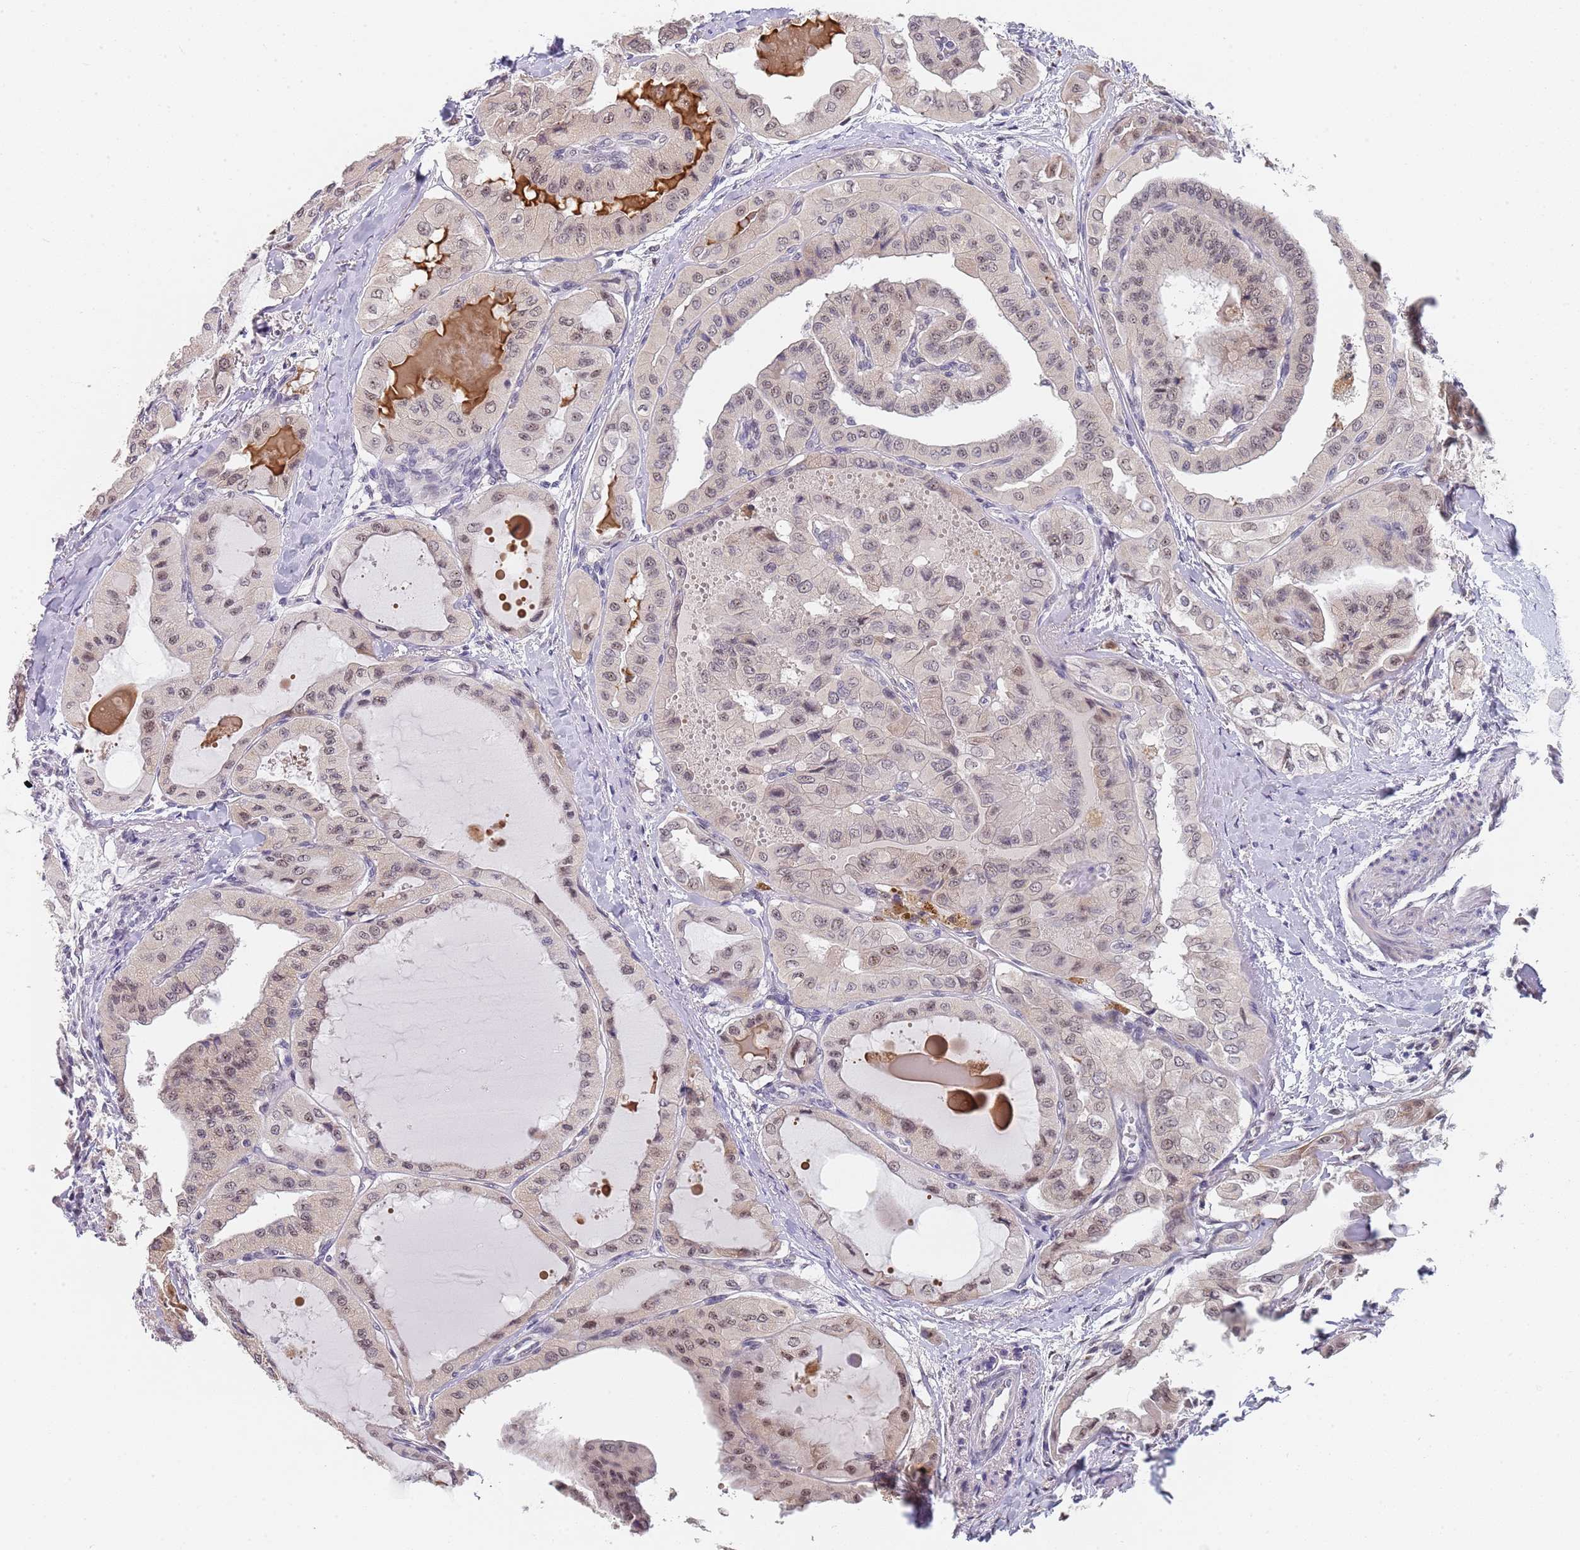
{"staining": {"intensity": "weak", "quantity": "<25%", "location": "cytoplasmic/membranous,nuclear"}, "tissue": "thyroid cancer", "cell_type": "Tumor cells", "image_type": "cancer", "snomed": [{"axis": "morphology", "description": "Papillary adenocarcinoma, NOS"}, {"axis": "topography", "description": "Thyroid gland"}], "caption": "A high-resolution histopathology image shows immunohistochemistry (IHC) staining of thyroid cancer (papillary adenocarcinoma), which displays no significant expression in tumor cells.", "gene": "PLCL2", "patient": {"sex": "female", "age": 59}}